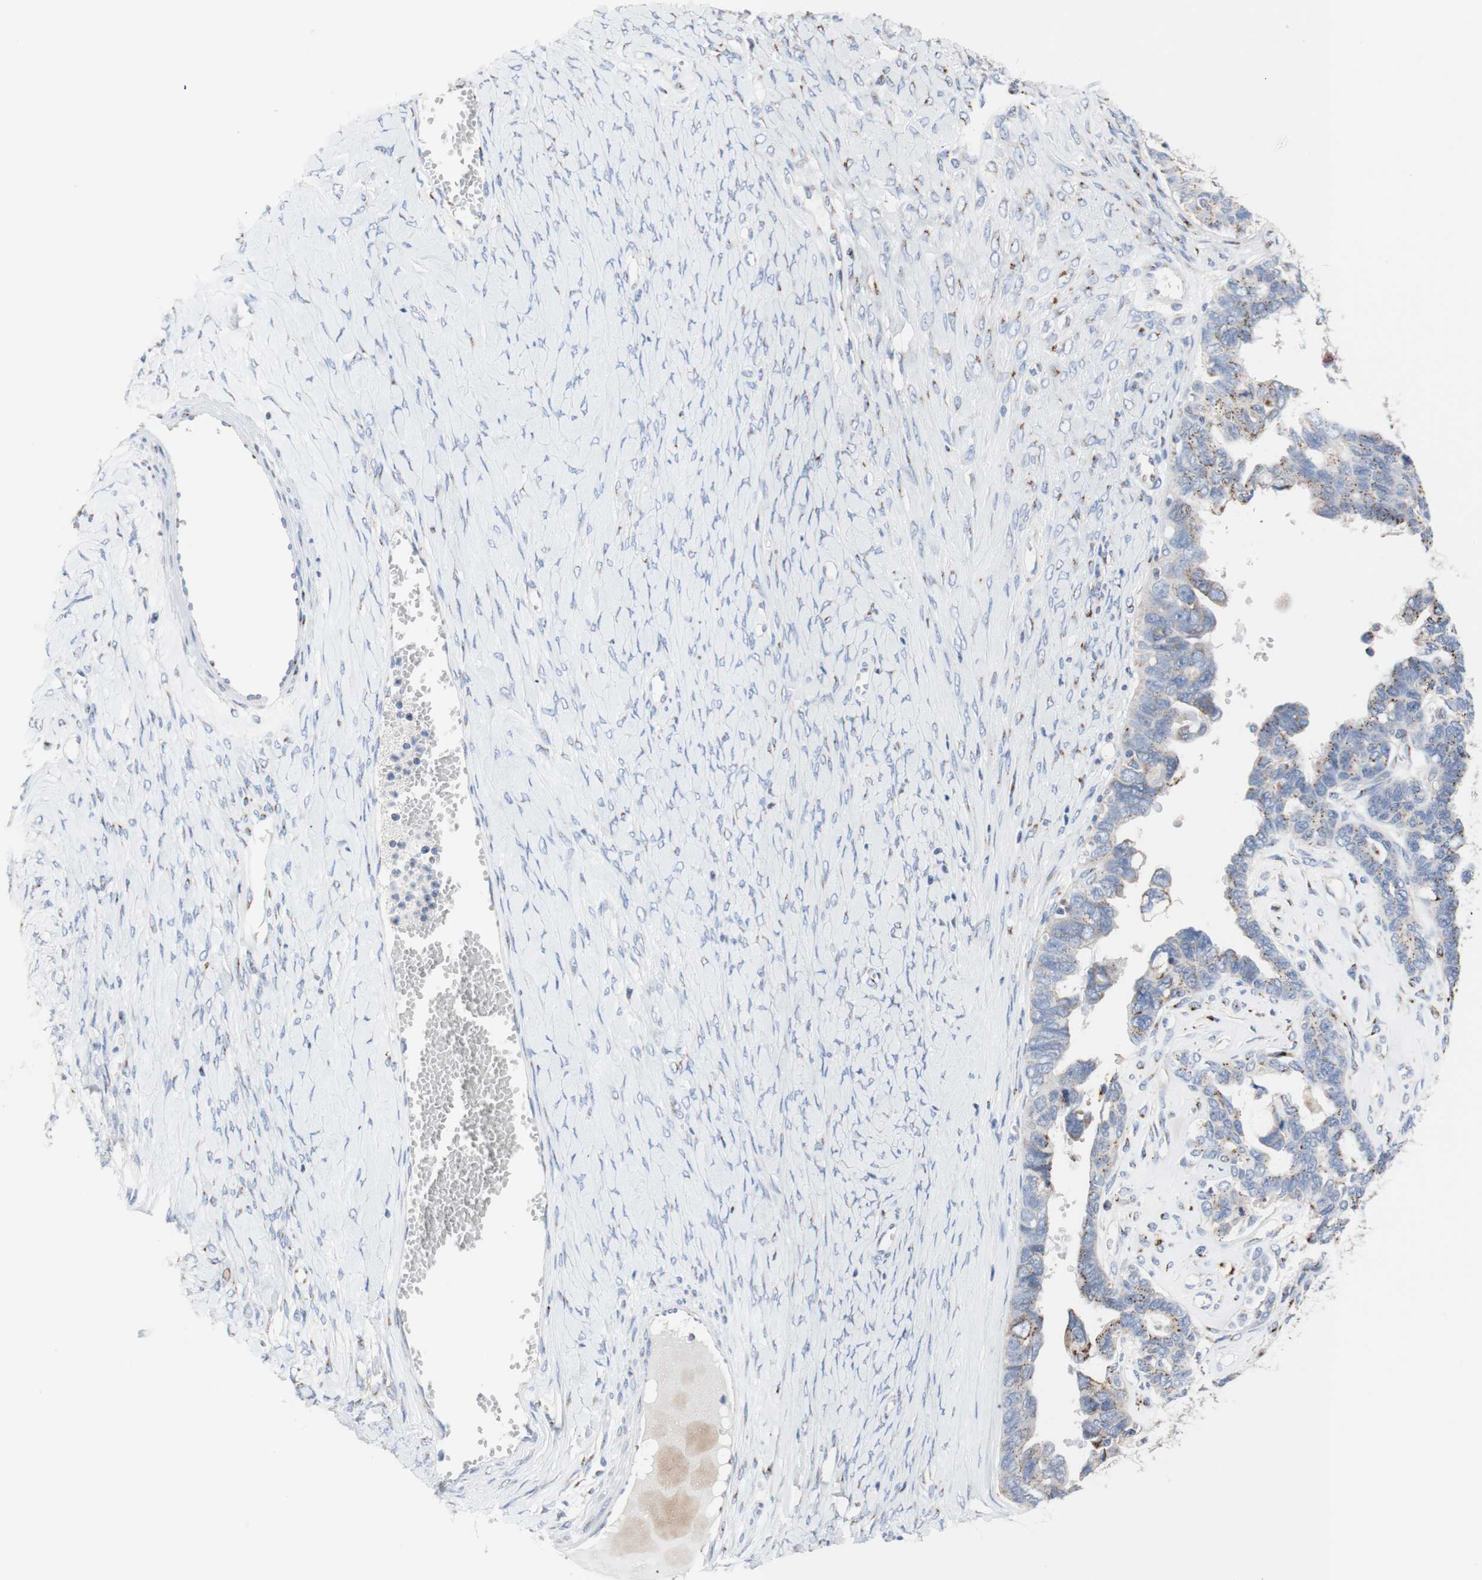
{"staining": {"intensity": "moderate", "quantity": "<25%", "location": "cytoplasmic/membranous"}, "tissue": "ovarian cancer", "cell_type": "Tumor cells", "image_type": "cancer", "snomed": [{"axis": "morphology", "description": "Cystadenocarcinoma, serous, NOS"}, {"axis": "topography", "description": "Ovary"}], "caption": "Brown immunohistochemical staining in ovarian cancer (serous cystadenocarcinoma) reveals moderate cytoplasmic/membranous staining in approximately <25% of tumor cells. The staining was performed using DAB to visualize the protein expression in brown, while the nuclei were stained in blue with hematoxylin (Magnification: 20x).", "gene": "GALNT2", "patient": {"sex": "female", "age": 79}}